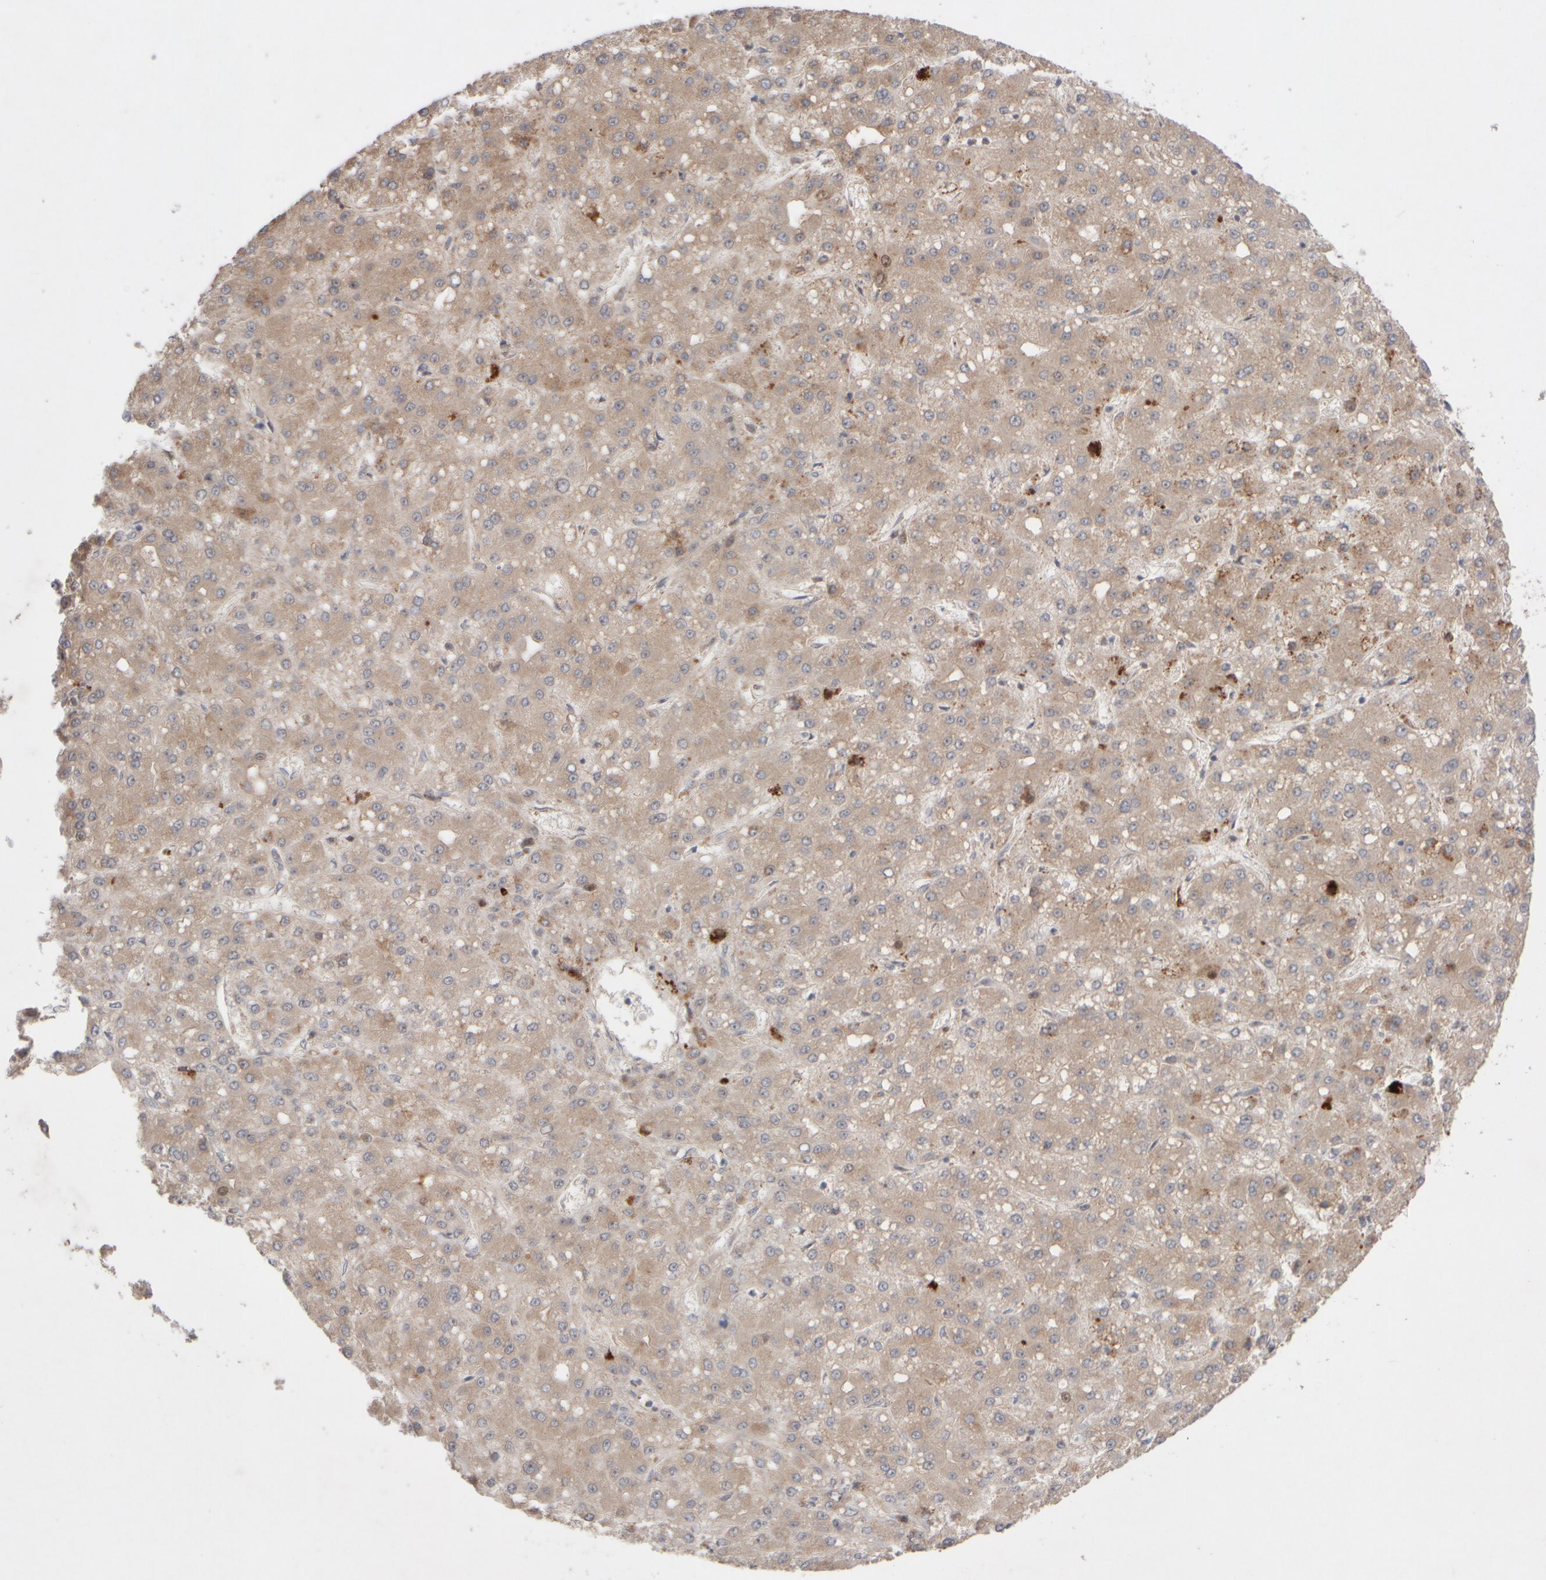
{"staining": {"intensity": "moderate", "quantity": ">75%", "location": "cytoplasmic/membranous"}, "tissue": "liver cancer", "cell_type": "Tumor cells", "image_type": "cancer", "snomed": [{"axis": "morphology", "description": "Carcinoma, Hepatocellular, NOS"}, {"axis": "topography", "description": "Liver"}], "caption": "Moderate cytoplasmic/membranous protein expression is appreciated in about >75% of tumor cells in liver hepatocellular carcinoma.", "gene": "CHADL", "patient": {"sex": "male", "age": 67}}